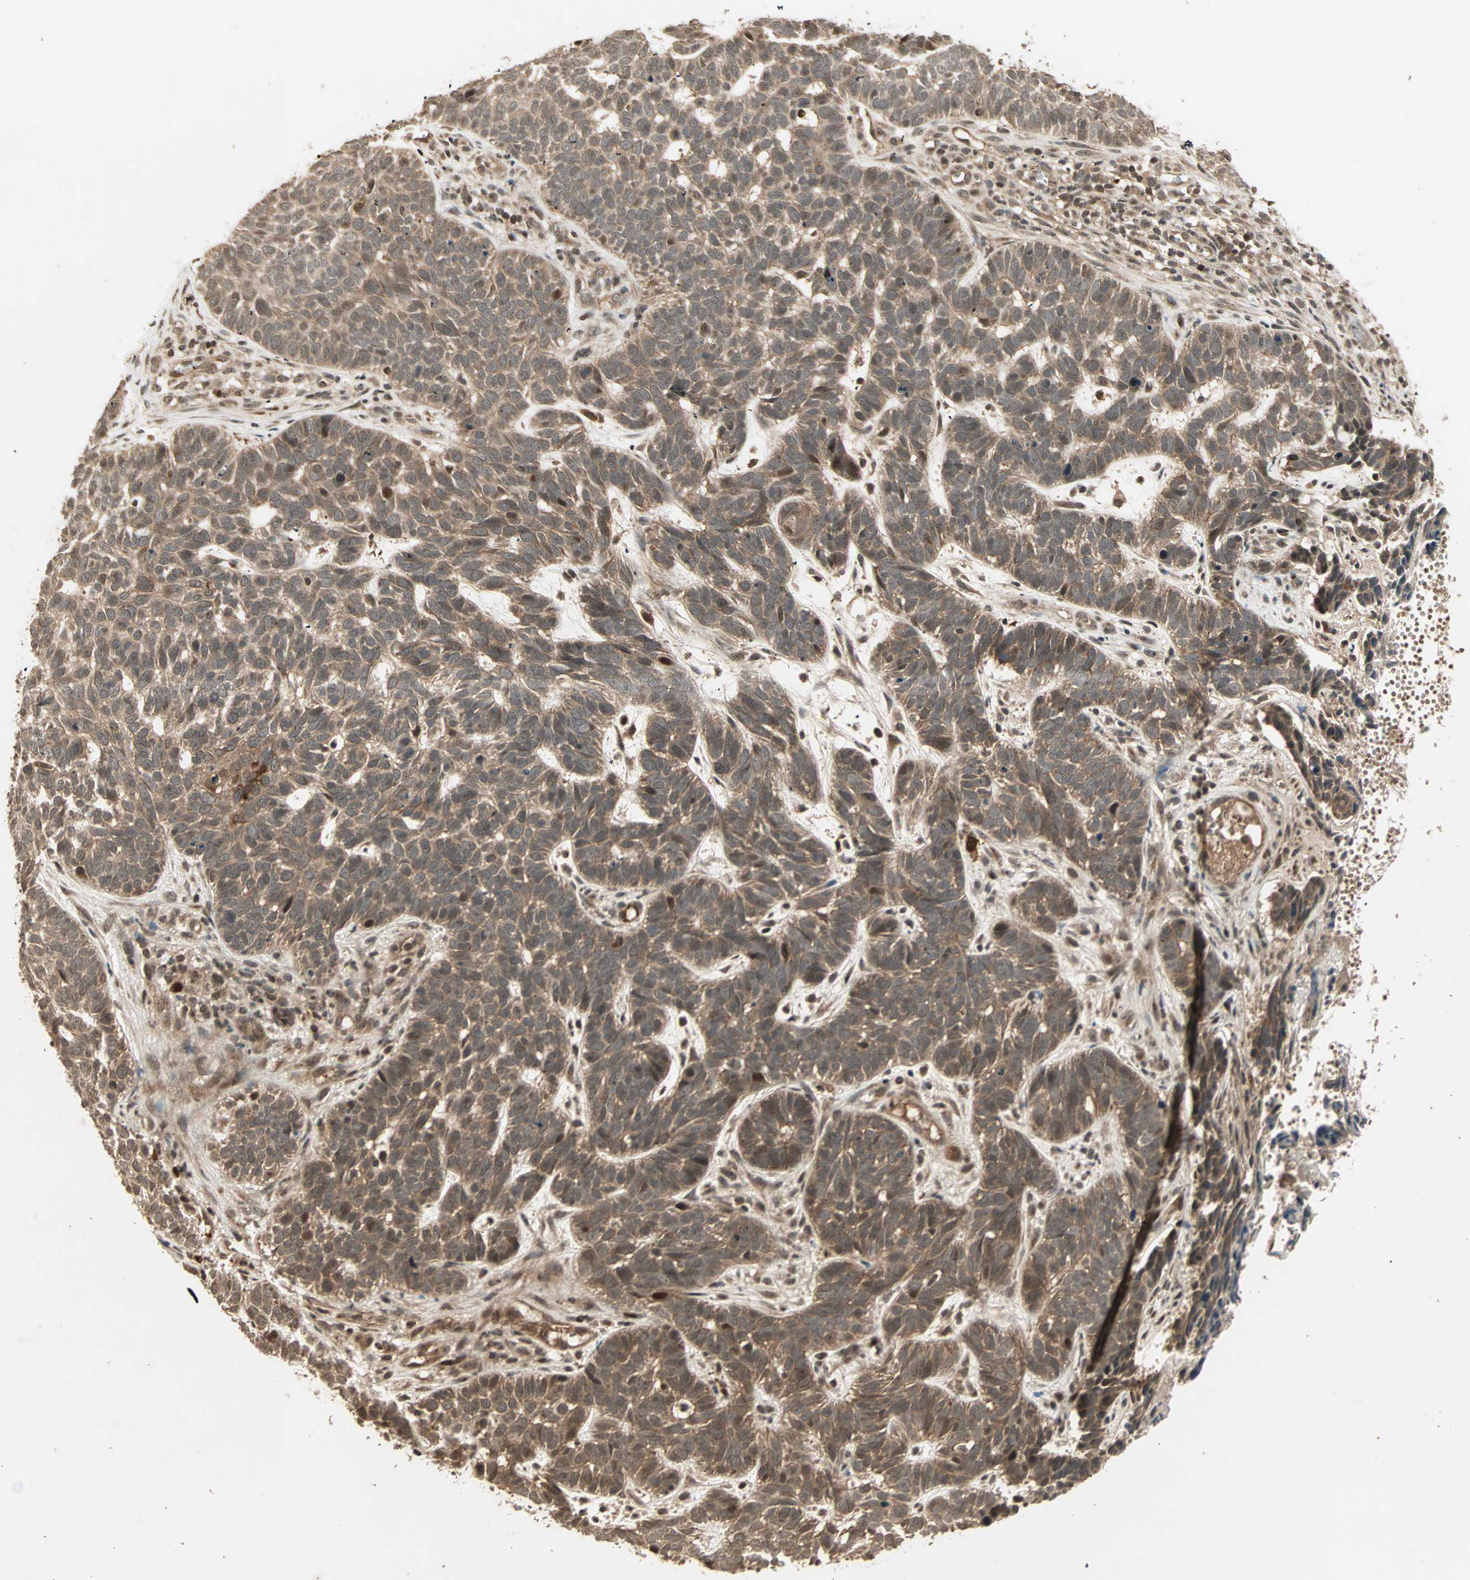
{"staining": {"intensity": "moderate", "quantity": ">75%", "location": "cytoplasmic/membranous"}, "tissue": "skin cancer", "cell_type": "Tumor cells", "image_type": "cancer", "snomed": [{"axis": "morphology", "description": "Basal cell carcinoma"}, {"axis": "topography", "description": "Skin"}], "caption": "A photomicrograph of skin basal cell carcinoma stained for a protein shows moderate cytoplasmic/membranous brown staining in tumor cells.", "gene": "RFFL", "patient": {"sex": "male", "age": 87}}